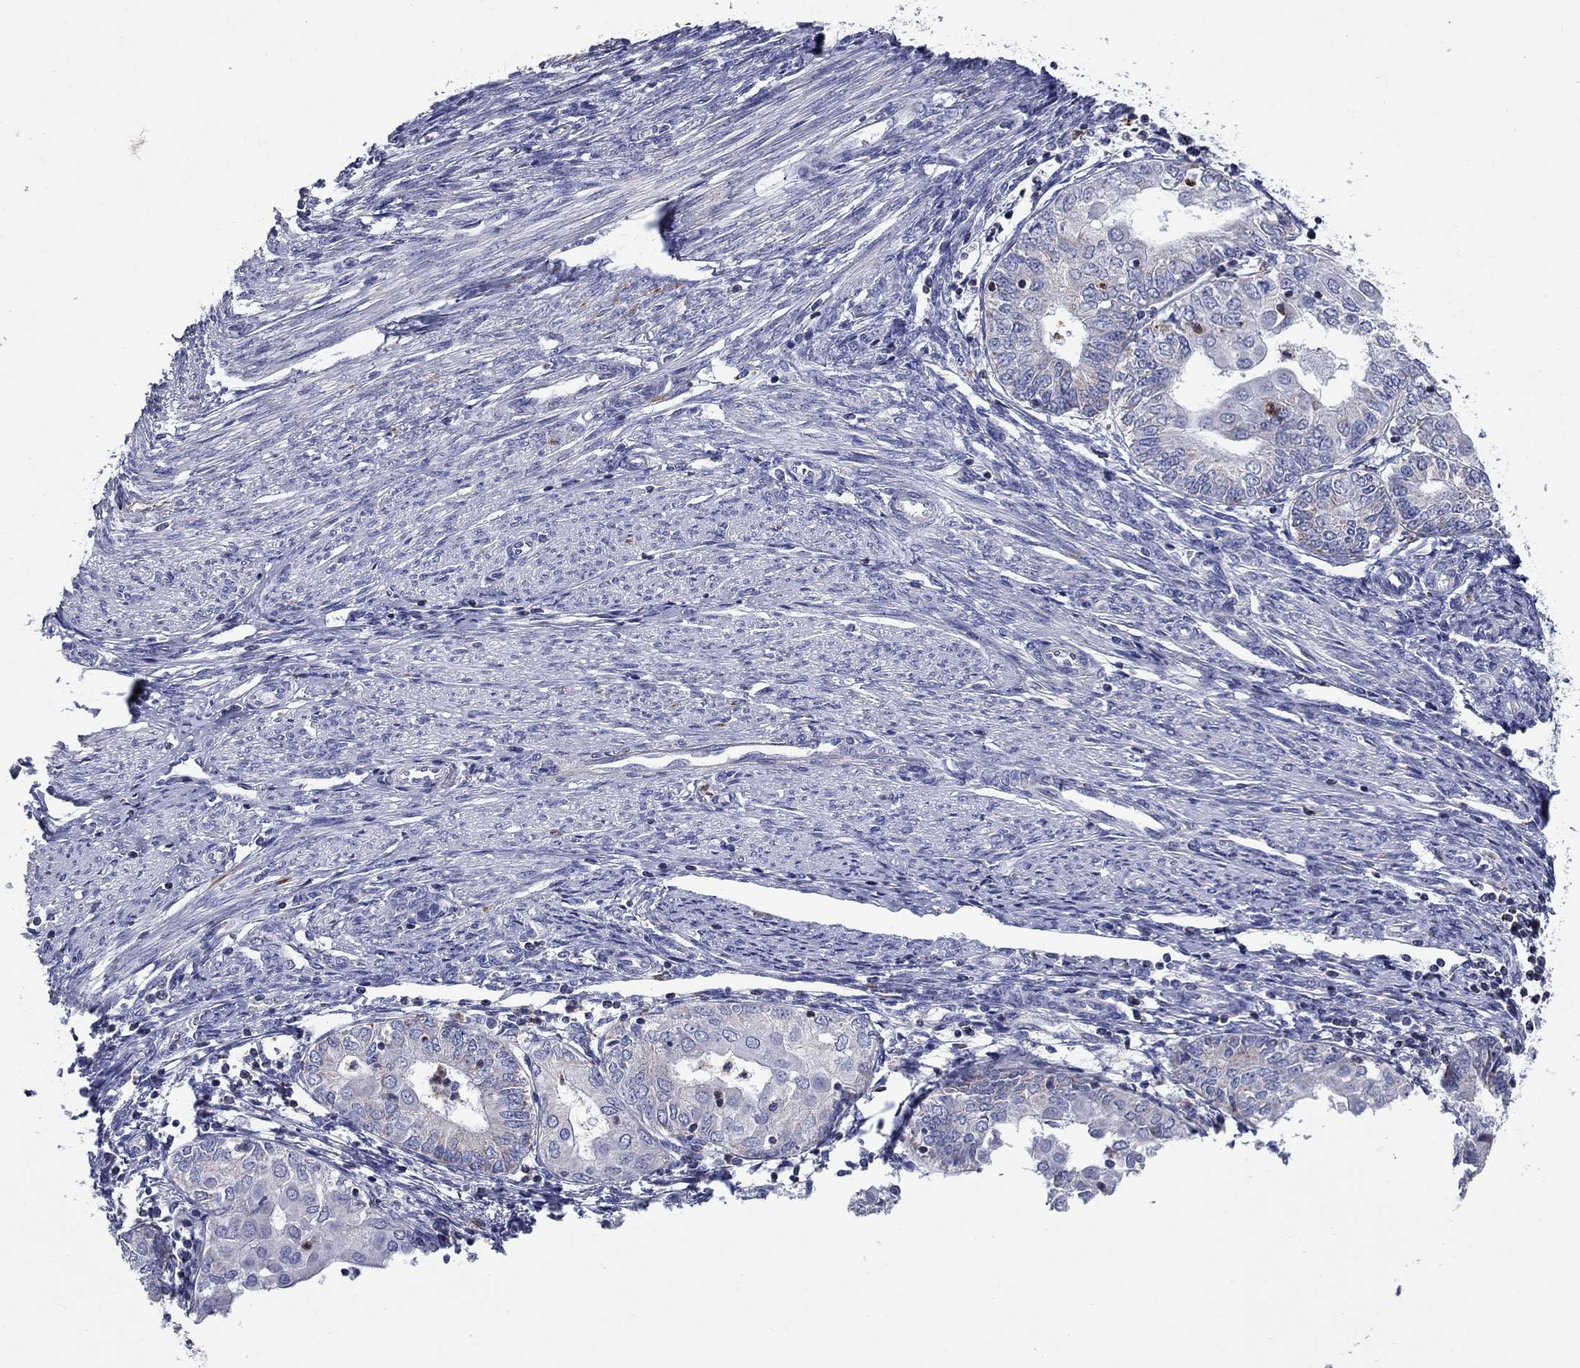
{"staining": {"intensity": "negative", "quantity": "none", "location": "none"}, "tissue": "endometrial cancer", "cell_type": "Tumor cells", "image_type": "cancer", "snomed": [{"axis": "morphology", "description": "Adenocarcinoma, NOS"}, {"axis": "topography", "description": "Endometrium"}], "caption": "Image shows no protein positivity in tumor cells of endometrial cancer tissue.", "gene": "NDUFA4L2", "patient": {"sex": "female", "age": 68}}